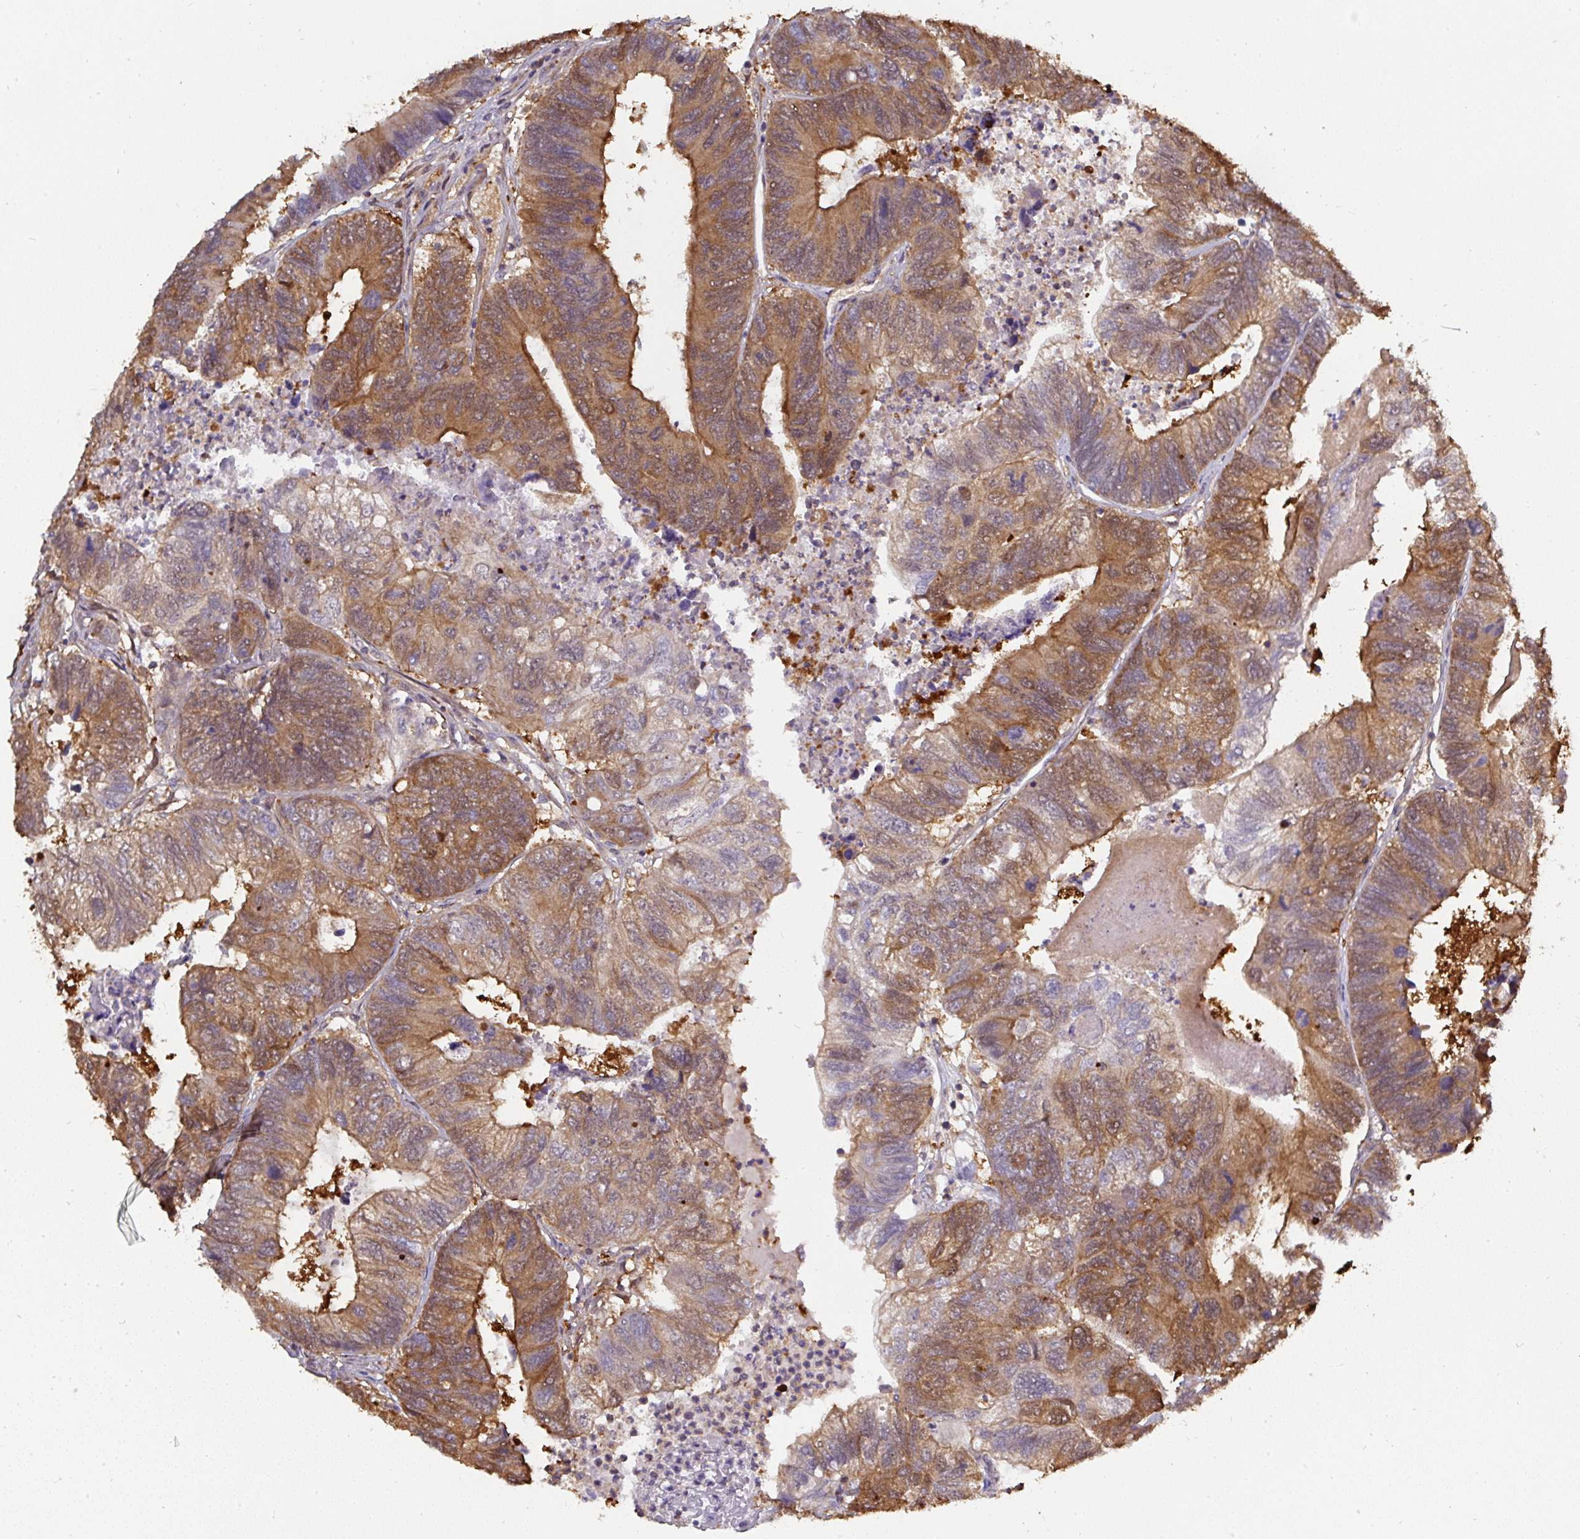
{"staining": {"intensity": "moderate", "quantity": "25%-75%", "location": "cytoplasmic/membranous"}, "tissue": "colorectal cancer", "cell_type": "Tumor cells", "image_type": "cancer", "snomed": [{"axis": "morphology", "description": "Adenocarcinoma, NOS"}, {"axis": "topography", "description": "Colon"}], "caption": "Human colorectal cancer (adenocarcinoma) stained with a brown dye exhibits moderate cytoplasmic/membranous positive staining in approximately 25%-75% of tumor cells.", "gene": "ST13", "patient": {"sex": "female", "age": 67}}